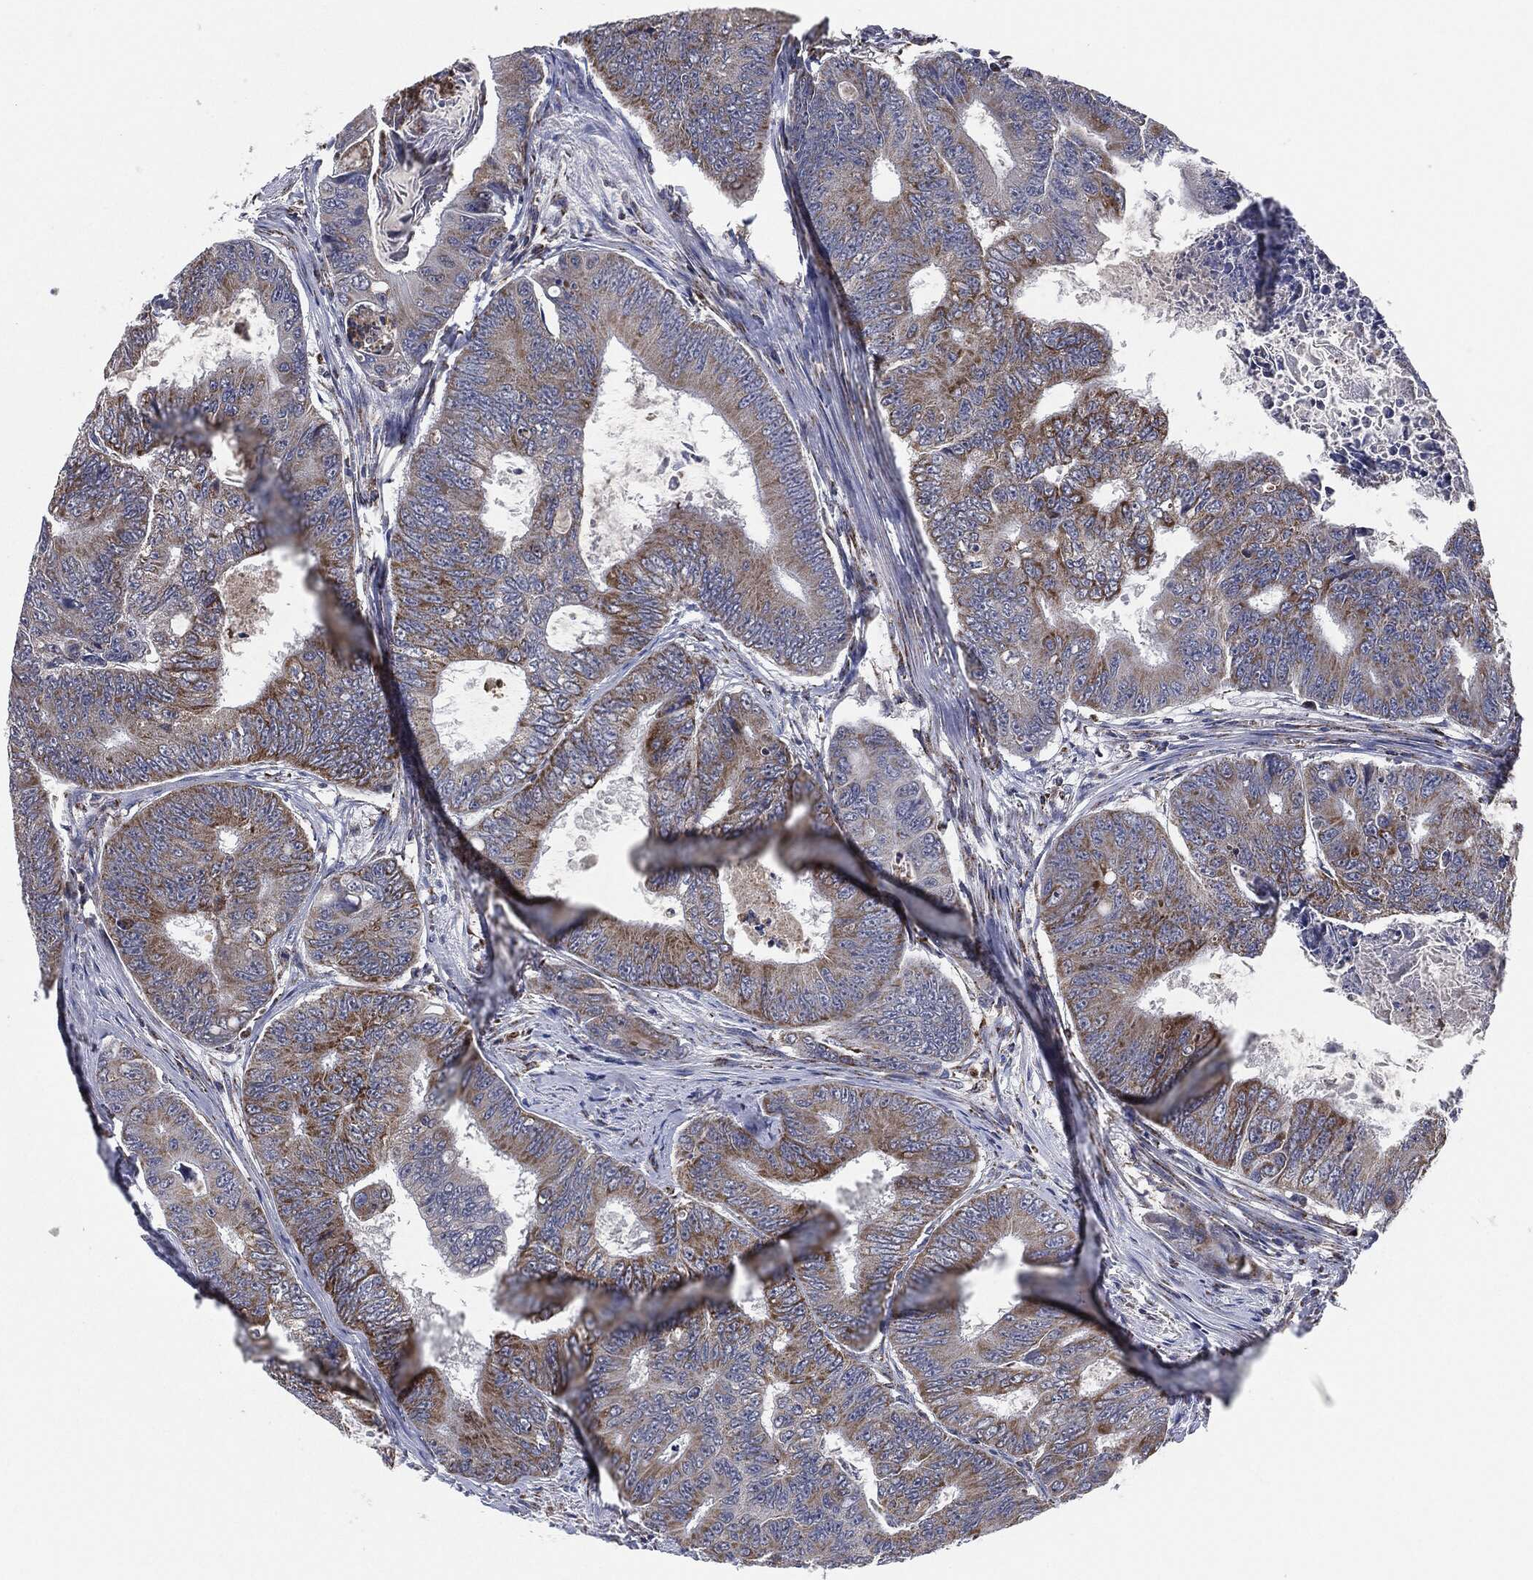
{"staining": {"intensity": "moderate", "quantity": "25%-75%", "location": "cytoplasmic/membranous"}, "tissue": "colorectal cancer", "cell_type": "Tumor cells", "image_type": "cancer", "snomed": [{"axis": "morphology", "description": "Adenocarcinoma, NOS"}, {"axis": "topography", "description": "Colon"}], "caption": "Adenocarcinoma (colorectal) stained with a protein marker displays moderate staining in tumor cells.", "gene": "NDUFV2", "patient": {"sex": "female", "age": 48}}